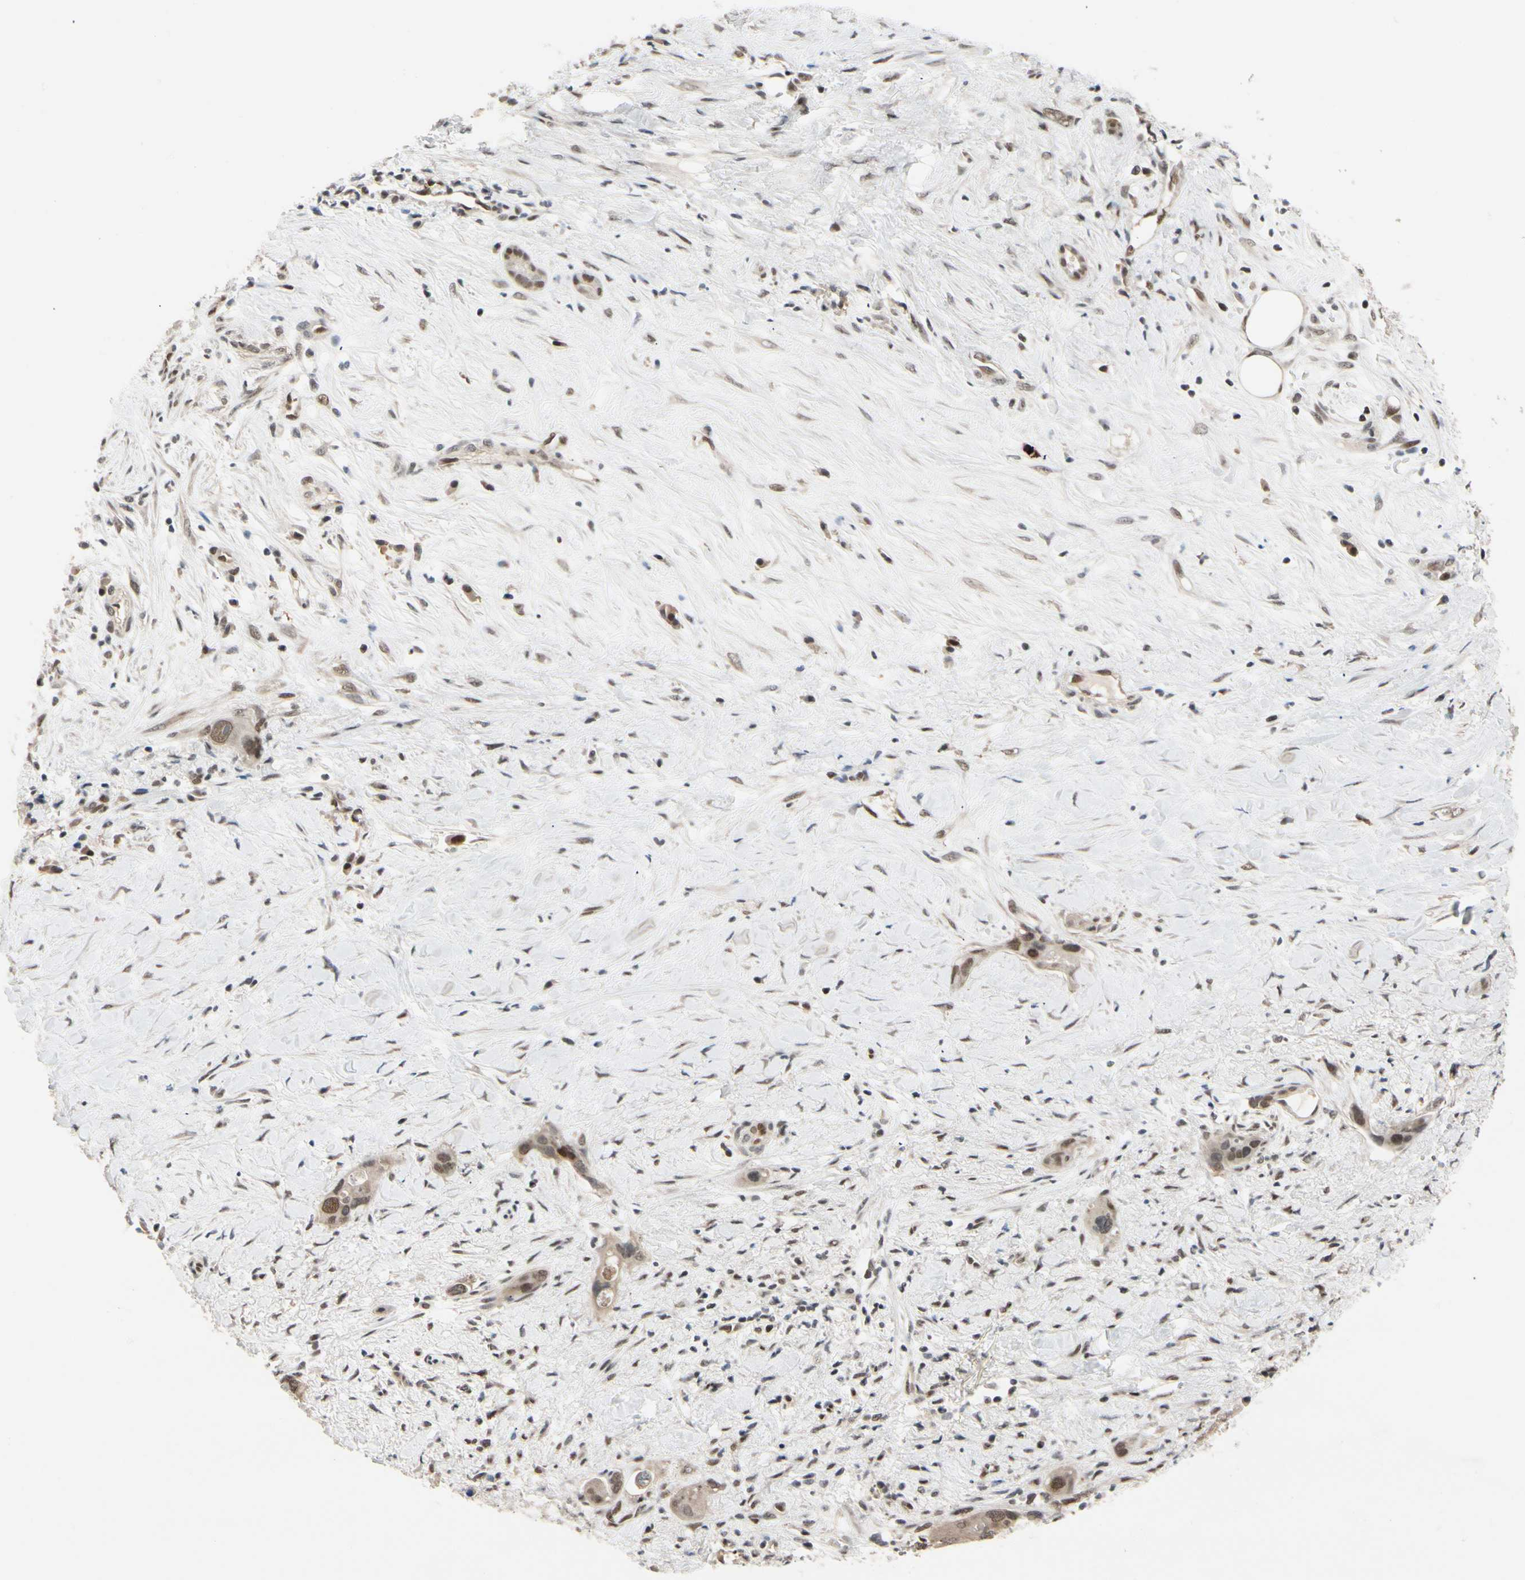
{"staining": {"intensity": "weak", "quantity": ">75%", "location": "nuclear"}, "tissue": "liver cancer", "cell_type": "Tumor cells", "image_type": "cancer", "snomed": [{"axis": "morphology", "description": "Cholangiocarcinoma"}, {"axis": "topography", "description": "Liver"}], "caption": "IHC (DAB (3,3'-diaminobenzidine)) staining of human liver cancer shows weak nuclear protein staining in about >75% of tumor cells.", "gene": "TAF4", "patient": {"sex": "female", "age": 65}}